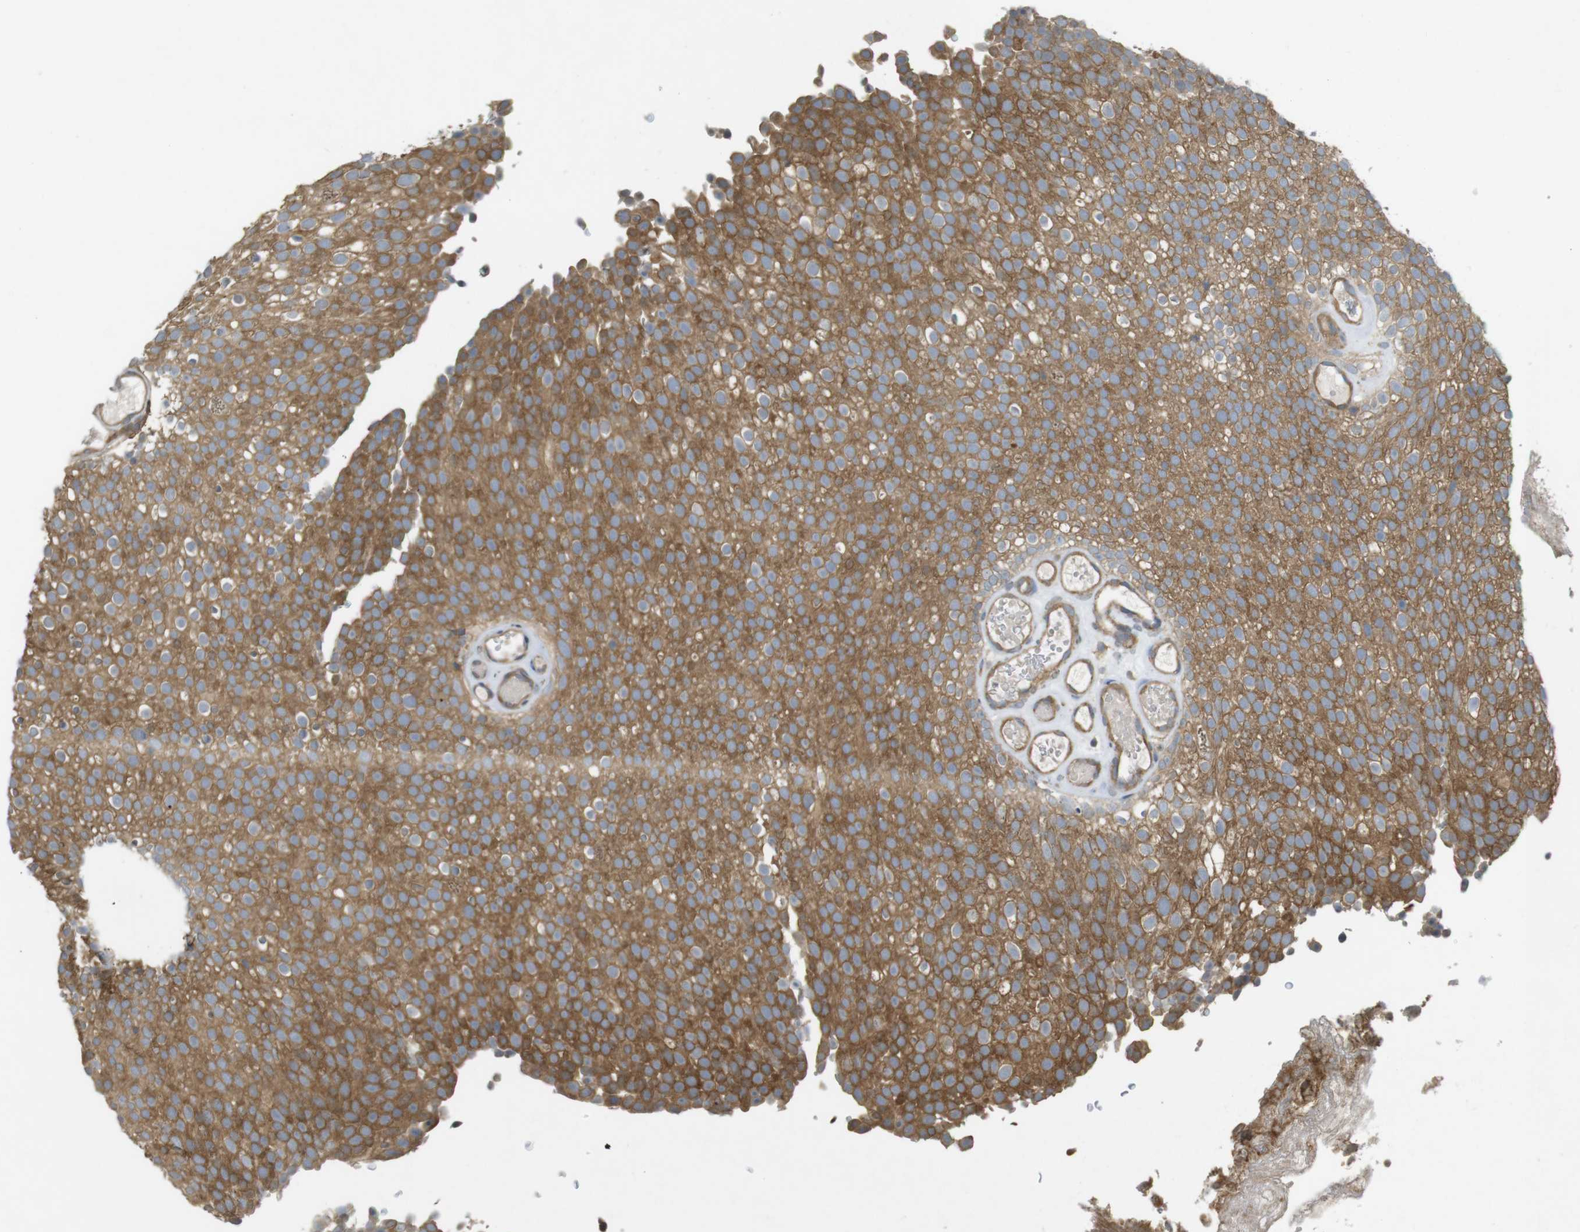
{"staining": {"intensity": "moderate", "quantity": ">75%", "location": "cytoplasmic/membranous"}, "tissue": "urothelial cancer", "cell_type": "Tumor cells", "image_type": "cancer", "snomed": [{"axis": "morphology", "description": "Urothelial carcinoma, Low grade"}, {"axis": "topography", "description": "Urinary bladder"}], "caption": "Immunohistochemical staining of human urothelial cancer demonstrates moderate cytoplasmic/membranous protein expression in about >75% of tumor cells. (Brightfield microscopy of DAB IHC at high magnification).", "gene": "KIF5B", "patient": {"sex": "male", "age": 78}}